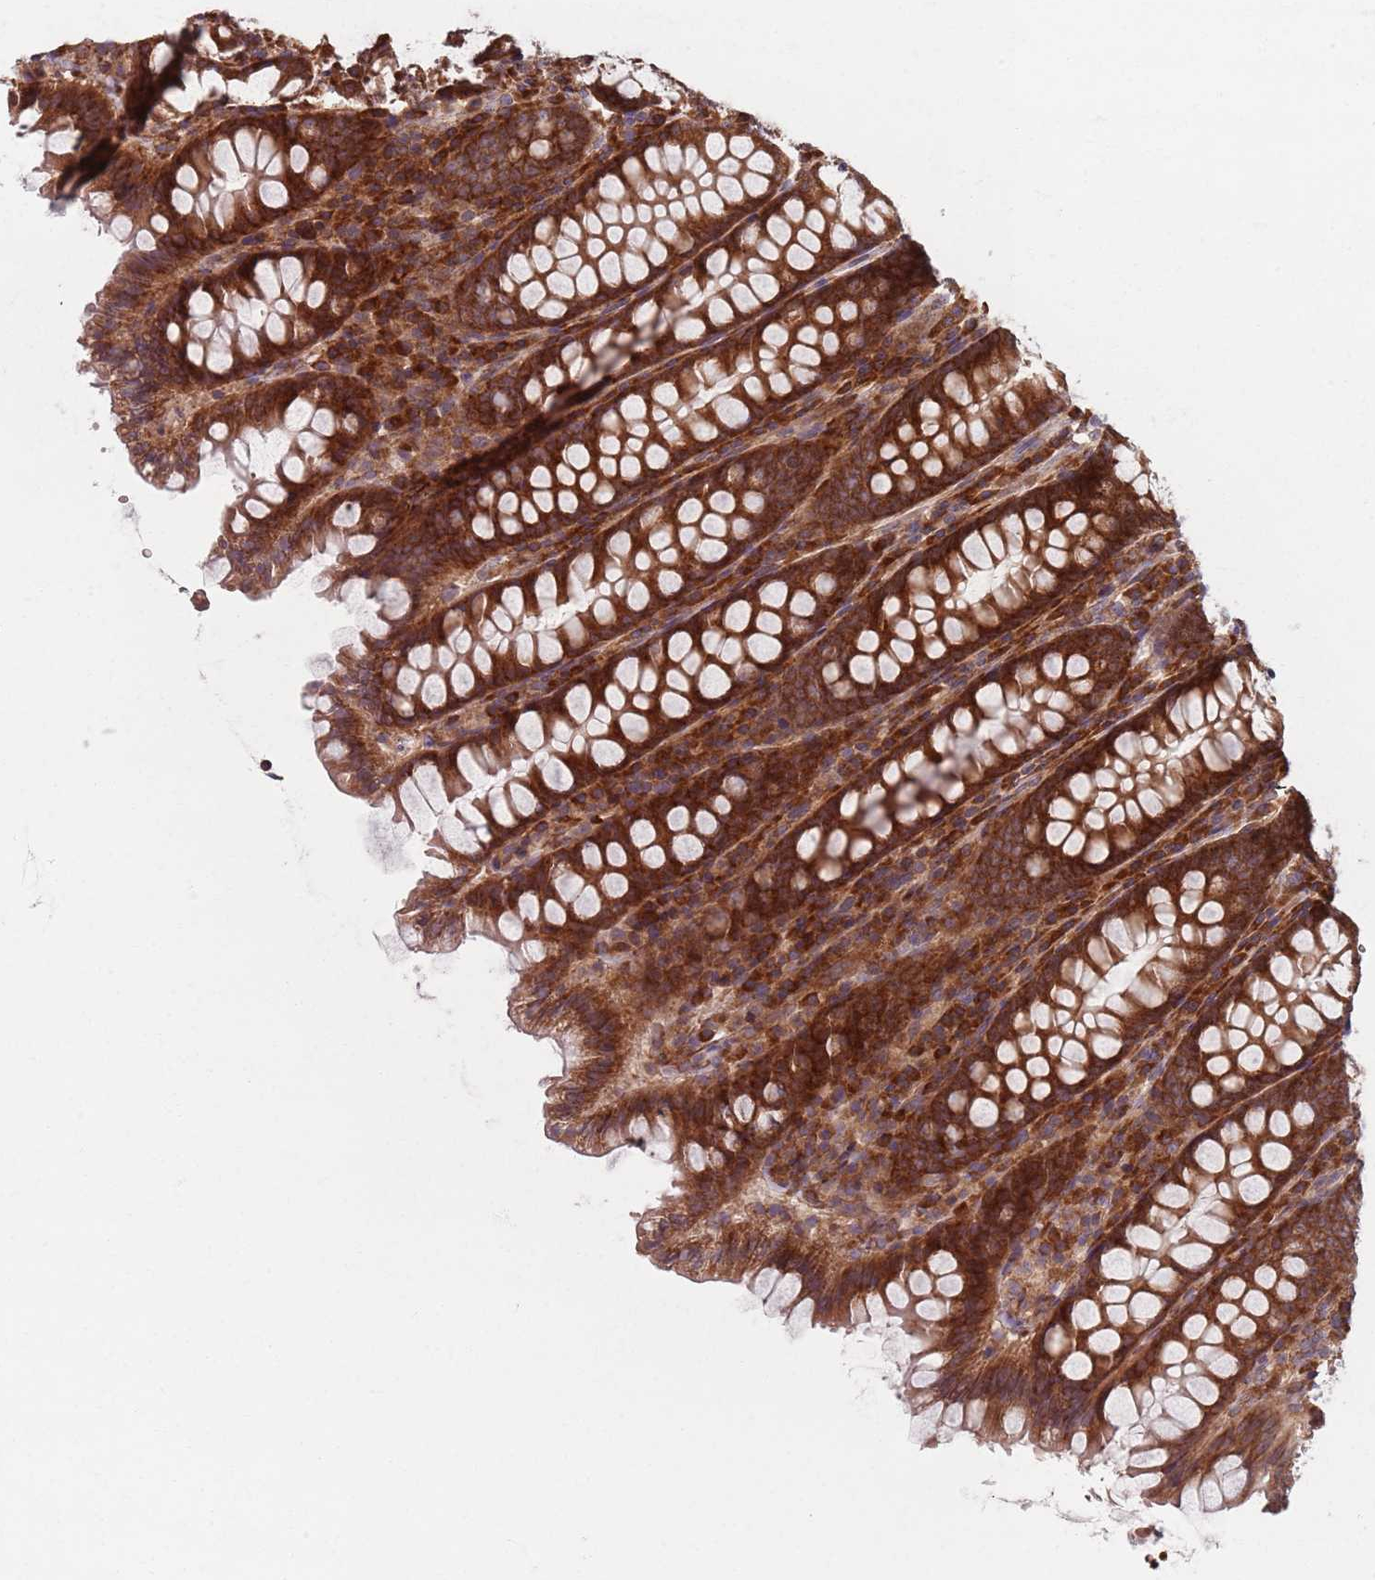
{"staining": {"intensity": "strong", "quantity": ">75%", "location": "cytoplasmic/membranous"}, "tissue": "colon", "cell_type": "Endothelial cells", "image_type": "normal", "snomed": [{"axis": "morphology", "description": "Normal tissue, NOS"}, {"axis": "topography", "description": "Colon"}], "caption": "Immunohistochemistry image of unremarkable human colon stained for a protein (brown), which shows high levels of strong cytoplasmic/membranous staining in approximately >75% of endothelial cells.", "gene": "NOTCH3", "patient": {"sex": "female", "age": 79}}